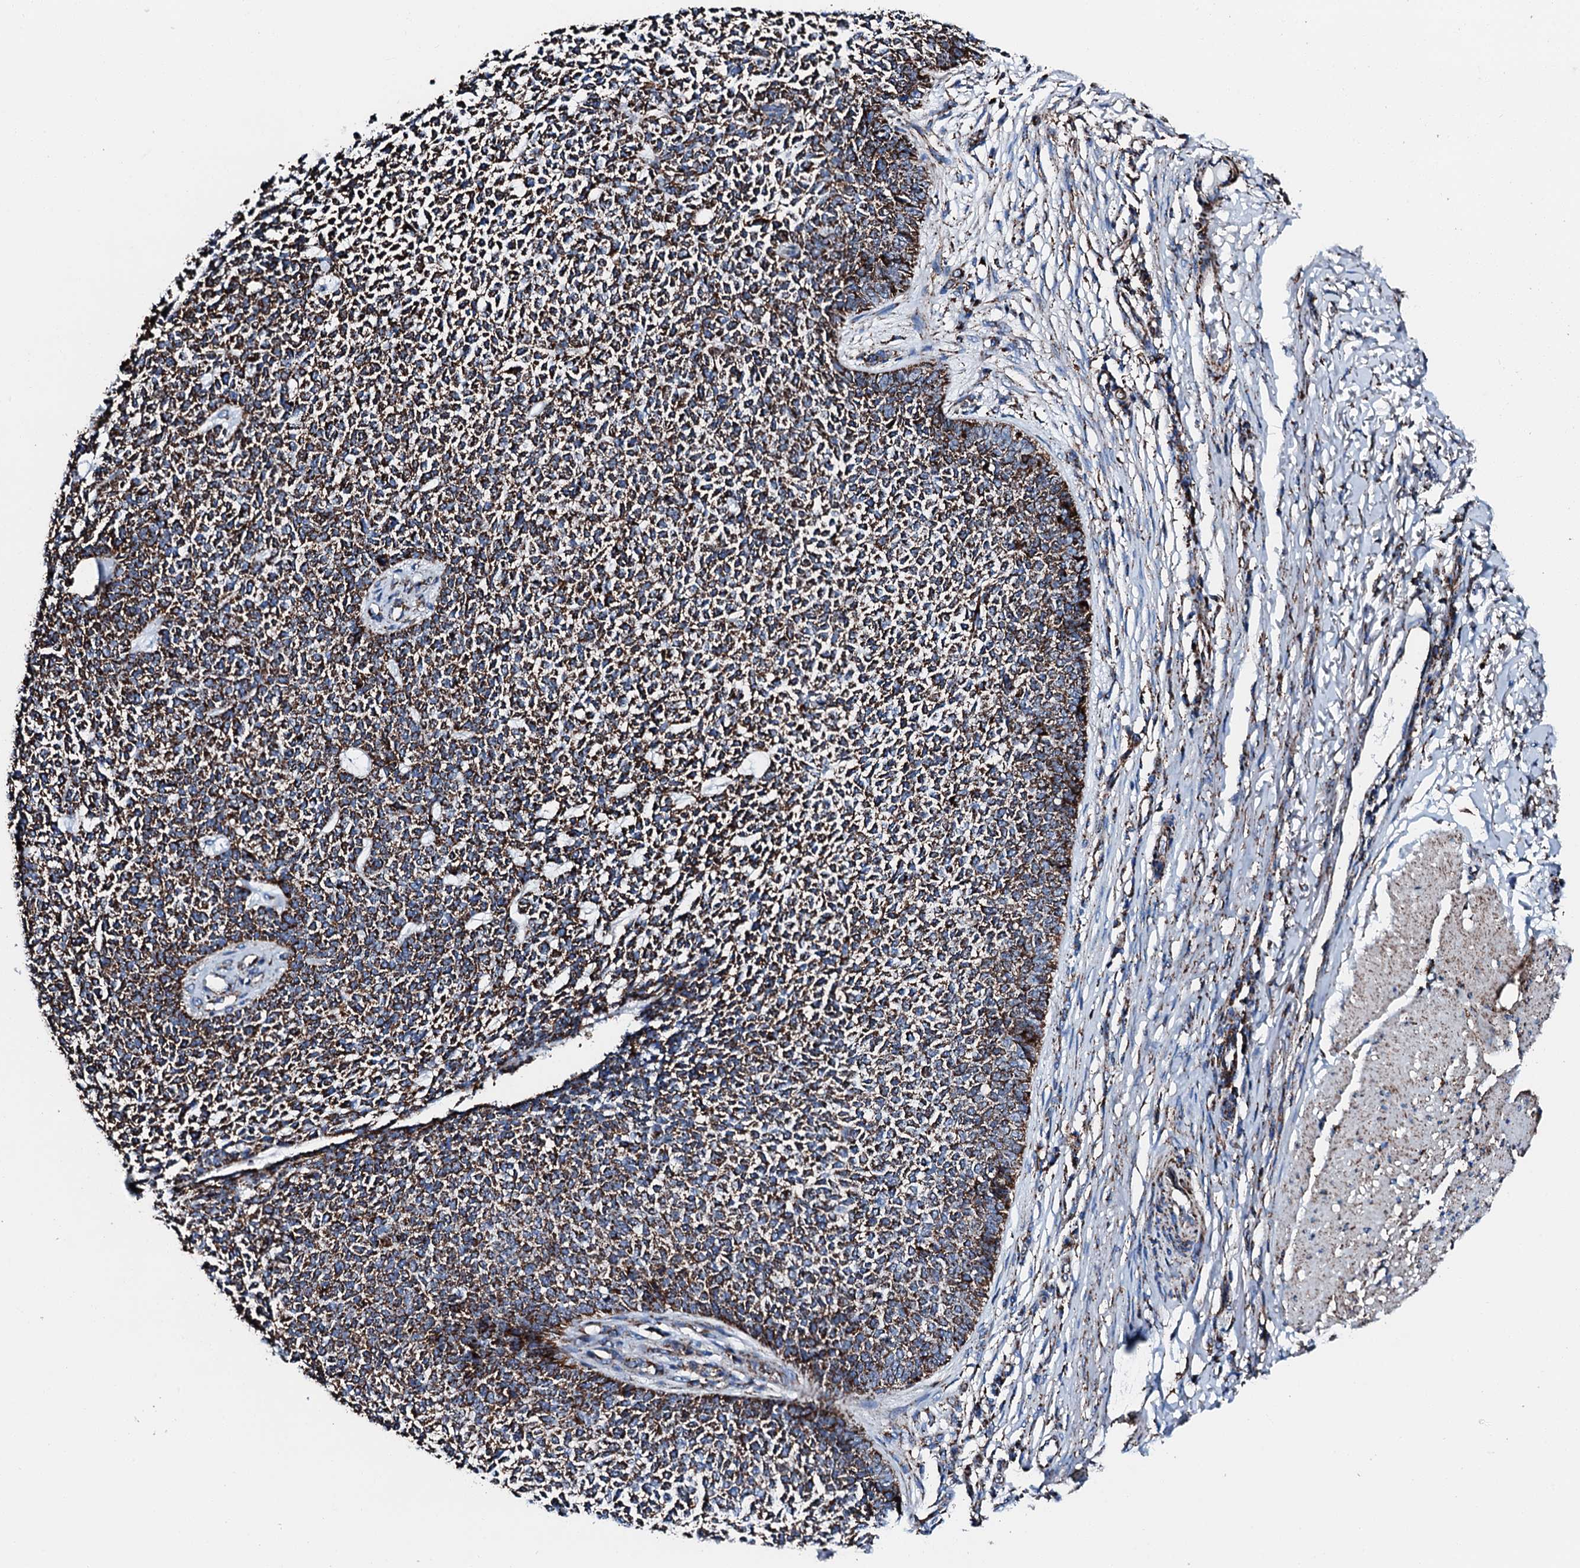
{"staining": {"intensity": "strong", "quantity": ">75%", "location": "cytoplasmic/membranous"}, "tissue": "skin cancer", "cell_type": "Tumor cells", "image_type": "cancer", "snomed": [{"axis": "morphology", "description": "Basal cell carcinoma"}, {"axis": "topography", "description": "Skin"}], "caption": "This image demonstrates skin cancer (basal cell carcinoma) stained with IHC to label a protein in brown. The cytoplasmic/membranous of tumor cells show strong positivity for the protein. Nuclei are counter-stained blue.", "gene": "HADH", "patient": {"sex": "female", "age": 84}}